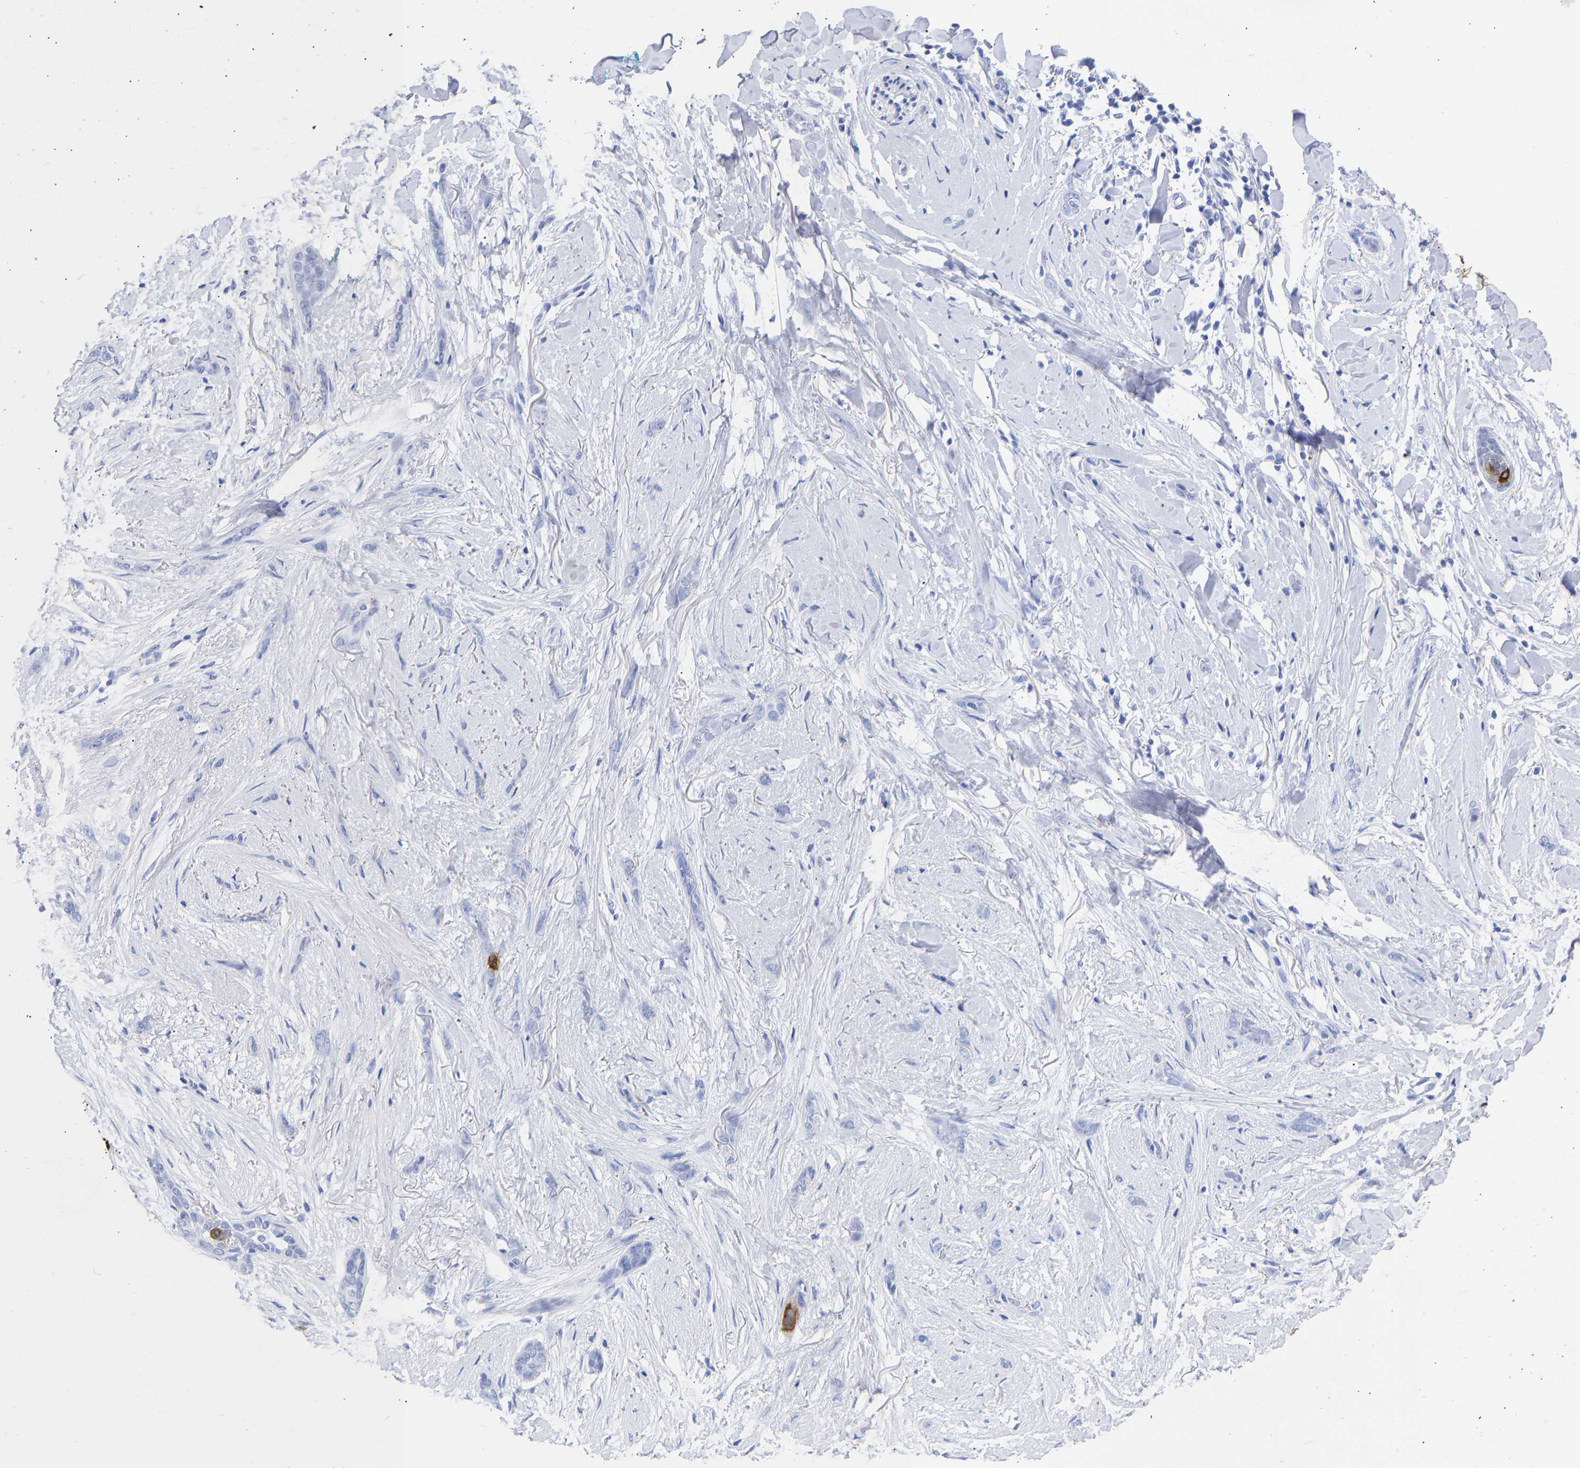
{"staining": {"intensity": "negative", "quantity": "none", "location": "none"}, "tissue": "skin cancer", "cell_type": "Tumor cells", "image_type": "cancer", "snomed": [{"axis": "morphology", "description": "Basal cell carcinoma"}, {"axis": "morphology", "description": "Adnexal tumor, benign"}, {"axis": "topography", "description": "Skin"}], "caption": "Human basal cell carcinoma (skin) stained for a protein using IHC displays no staining in tumor cells.", "gene": "KRT1", "patient": {"sex": "female", "age": 42}}